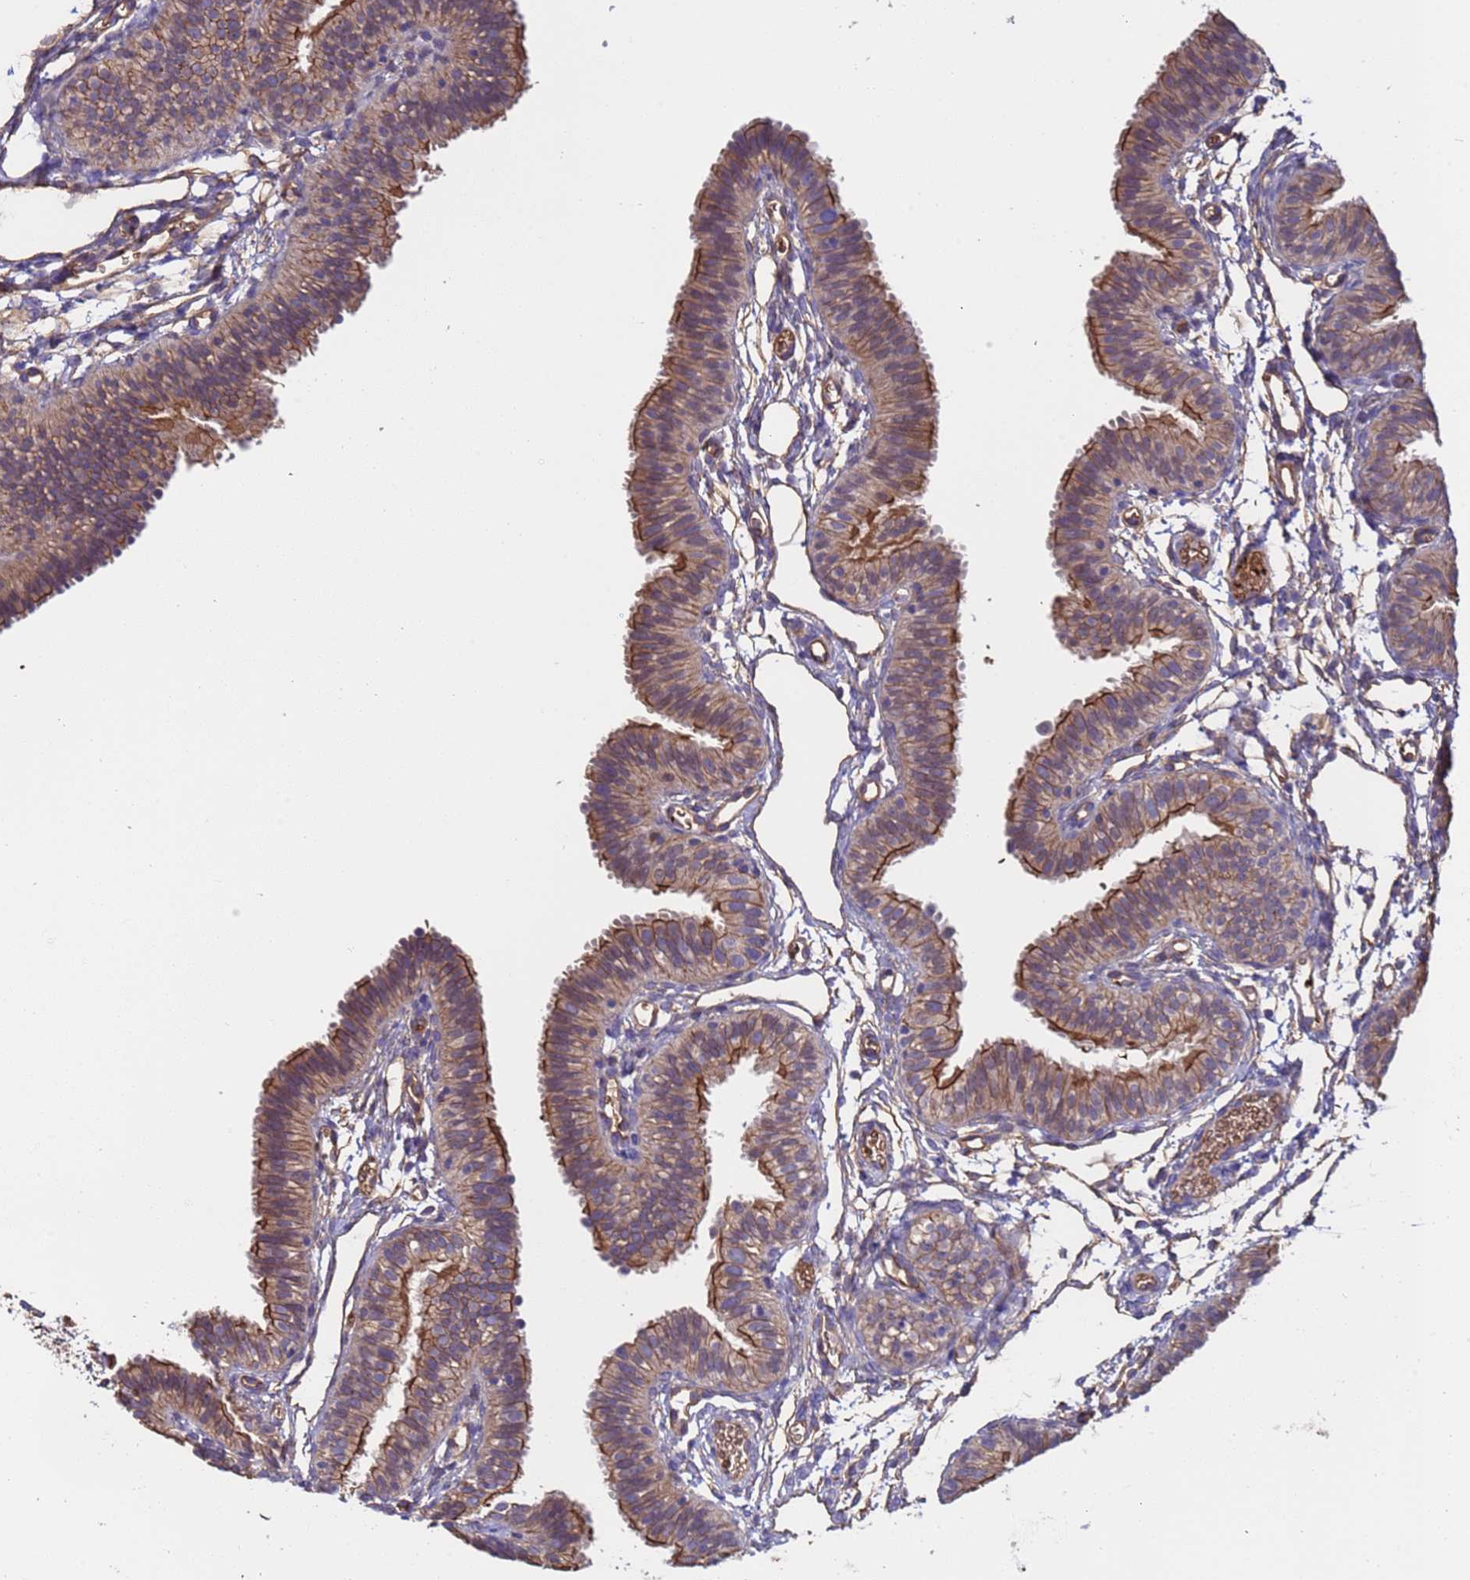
{"staining": {"intensity": "moderate", "quantity": ">75%", "location": "cytoplasmic/membranous"}, "tissue": "fallopian tube", "cell_type": "Glandular cells", "image_type": "normal", "snomed": [{"axis": "morphology", "description": "Normal tissue, NOS"}, {"axis": "topography", "description": "Fallopian tube"}], "caption": "Immunohistochemistry (IHC) image of unremarkable fallopian tube: human fallopian tube stained using immunohistochemistry (IHC) demonstrates medium levels of moderate protein expression localized specifically in the cytoplasmic/membranous of glandular cells, appearing as a cytoplasmic/membranous brown color.", "gene": "ZNF248", "patient": {"sex": "female", "age": 35}}